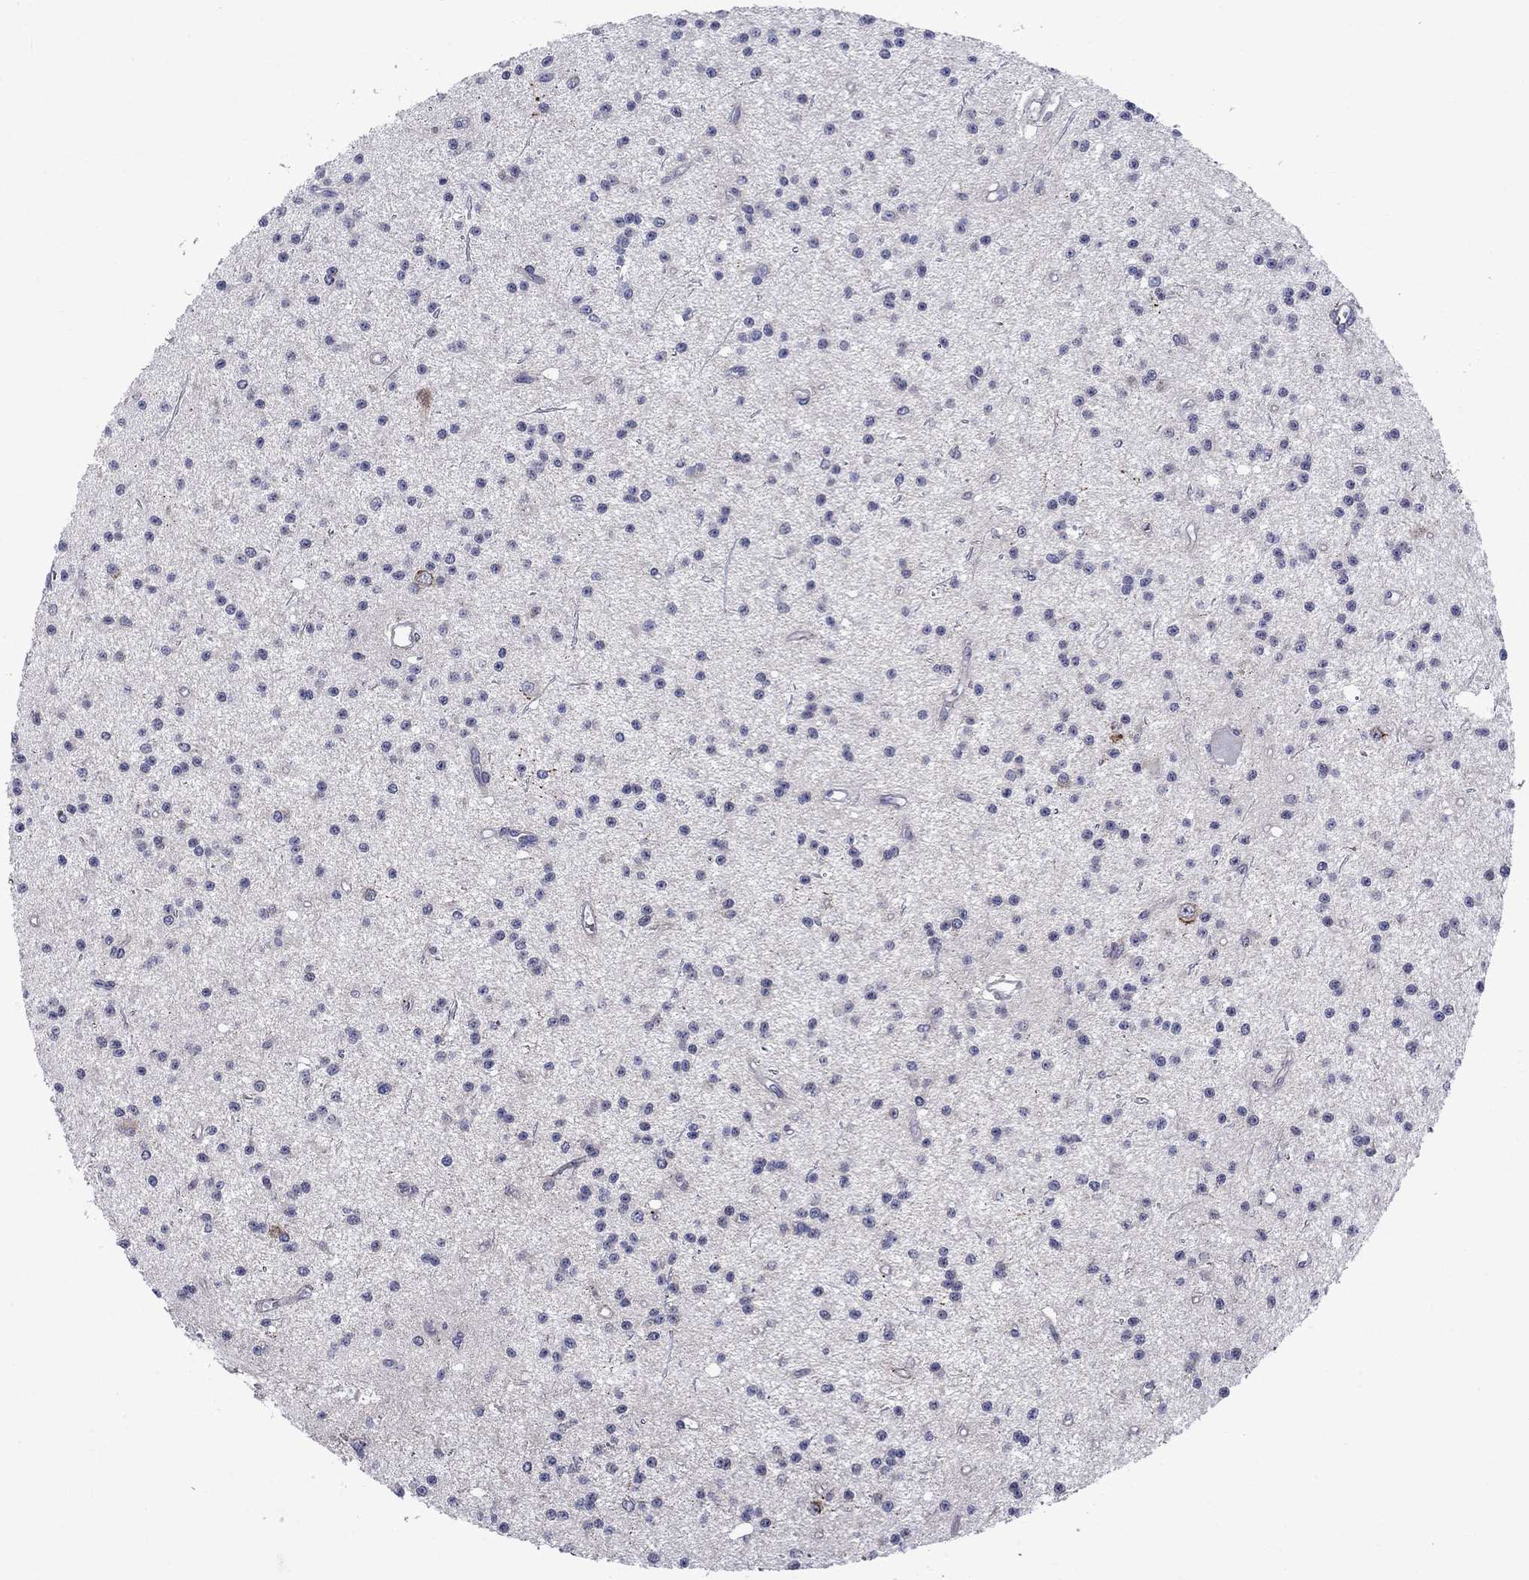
{"staining": {"intensity": "strong", "quantity": "<25%", "location": "cytoplasmic/membranous"}, "tissue": "glioma", "cell_type": "Tumor cells", "image_type": "cancer", "snomed": [{"axis": "morphology", "description": "Glioma, malignant, Low grade"}, {"axis": "topography", "description": "Brain"}], "caption": "Strong cytoplasmic/membranous positivity for a protein is identified in approximately <25% of tumor cells of malignant glioma (low-grade) using immunohistochemistry.", "gene": "ASNS", "patient": {"sex": "male", "age": 27}}